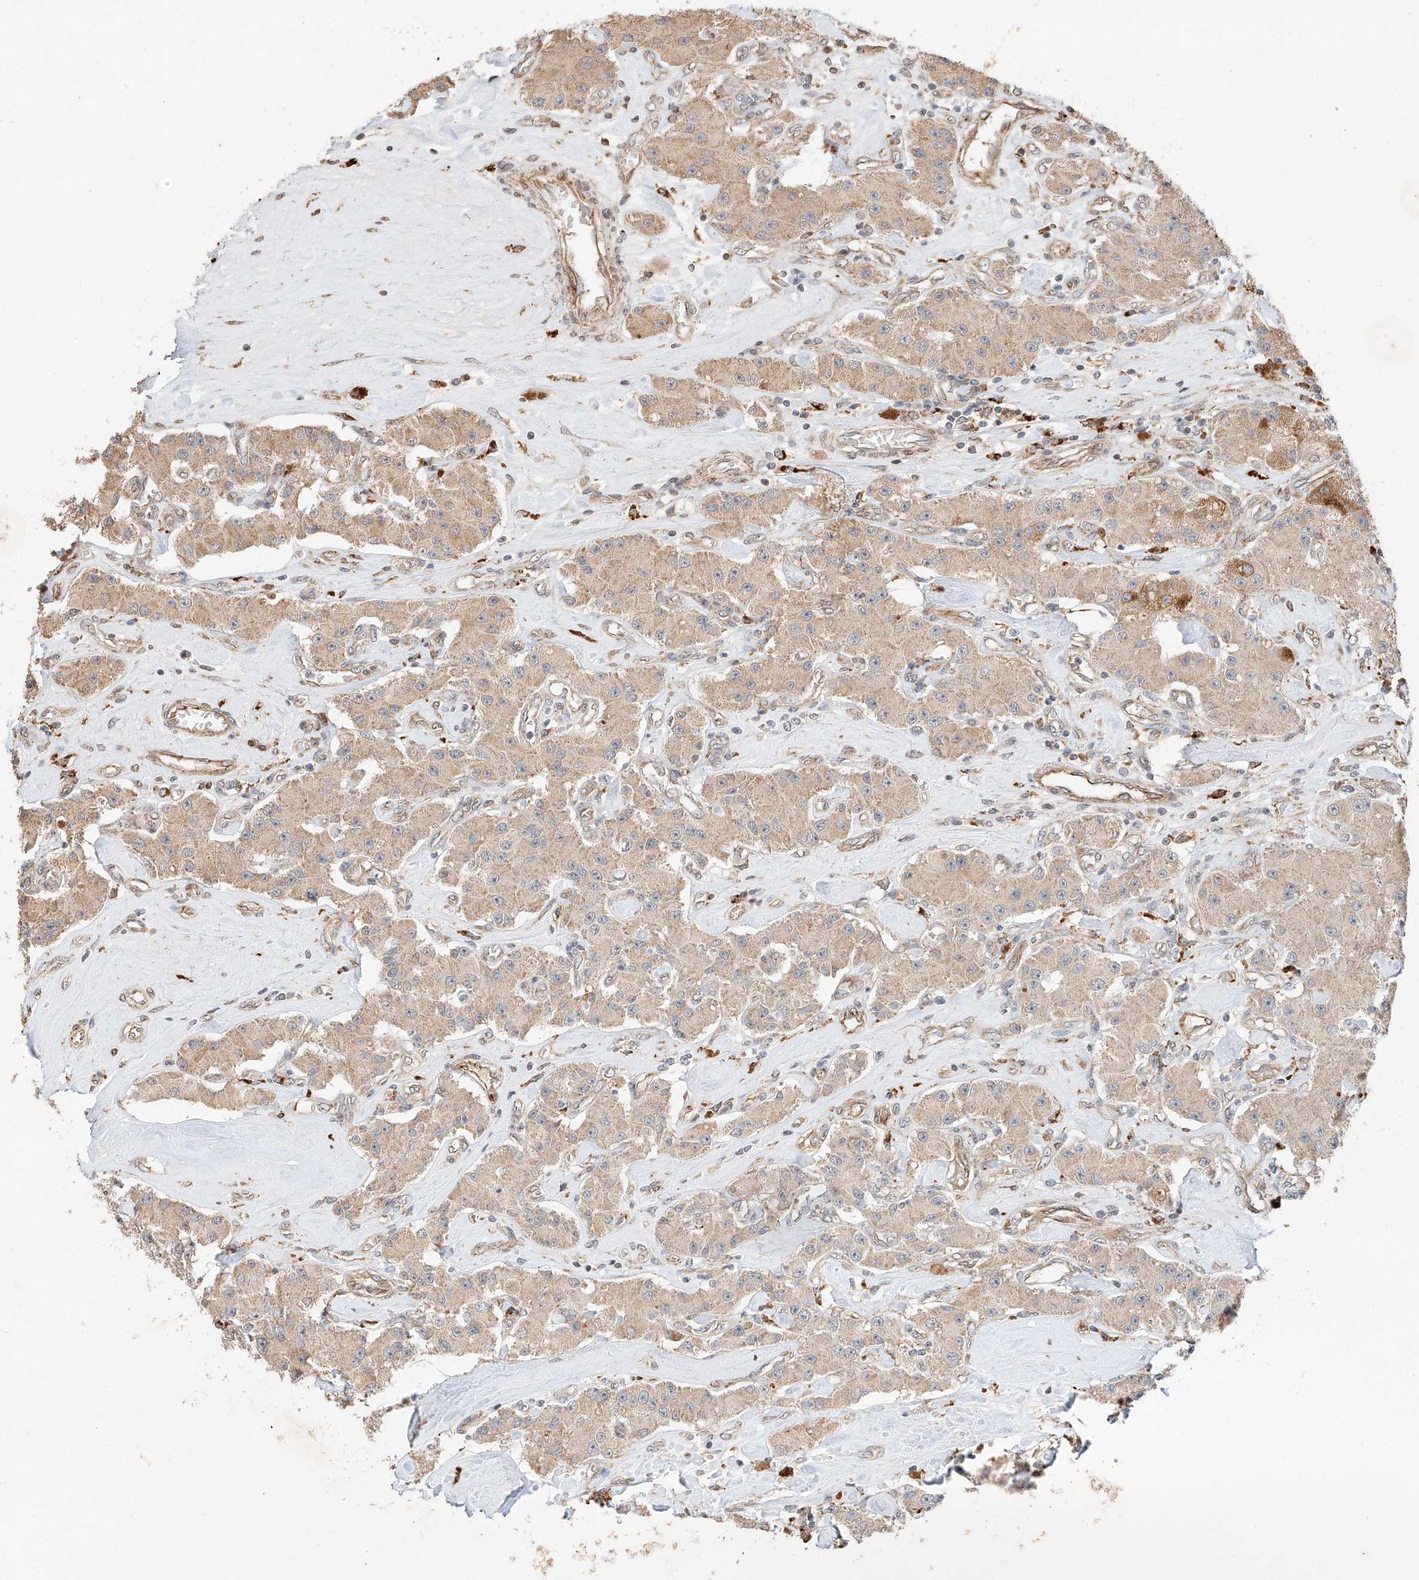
{"staining": {"intensity": "weak", "quantity": ">75%", "location": "cytoplasmic/membranous"}, "tissue": "carcinoid", "cell_type": "Tumor cells", "image_type": "cancer", "snomed": [{"axis": "morphology", "description": "Carcinoid, malignant, NOS"}, {"axis": "topography", "description": "Pancreas"}], "caption": "DAB (3,3'-diaminobenzidine) immunohistochemical staining of carcinoid (malignant) displays weak cytoplasmic/membranous protein positivity in approximately >75% of tumor cells.", "gene": "SUSD6", "patient": {"sex": "male", "age": 41}}